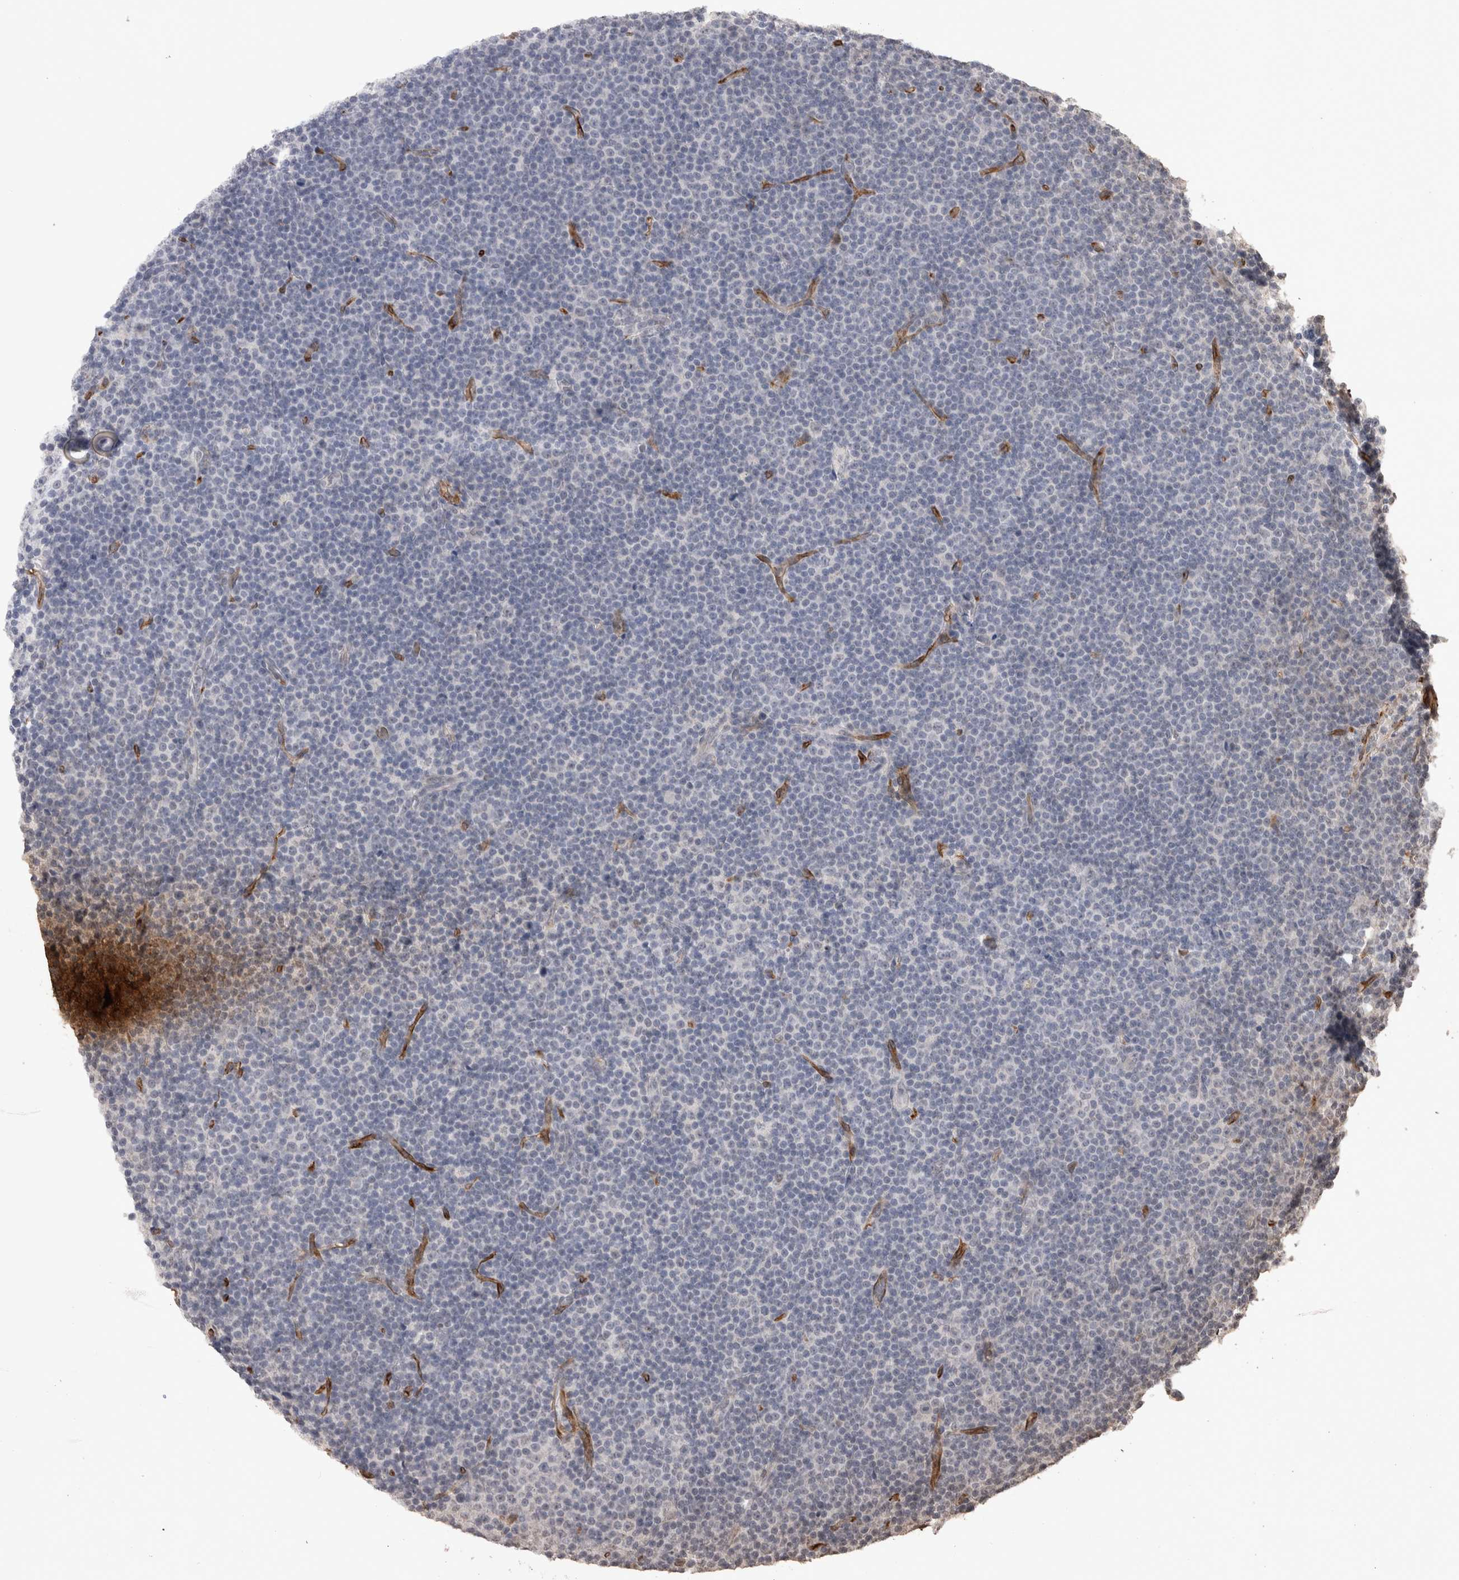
{"staining": {"intensity": "negative", "quantity": "none", "location": "none"}, "tissue": "lymphoma", "cell_type": "Tumor cells", "image_type": "cancer", "snomed": [{"axis": "morphology", "description": "Malignant lymphoma, non-Hodgkin's type, Low grade"}, {"axis": "topography", "description": "Lymph node"}], "caption": "Human low-grade malignant lymphoma, non-Hodgkin's type stained for a protein using IHC displays no positivity in tumor cells.", "gene": "CDH13", "patient": {"sex": "female", "age": 67}}